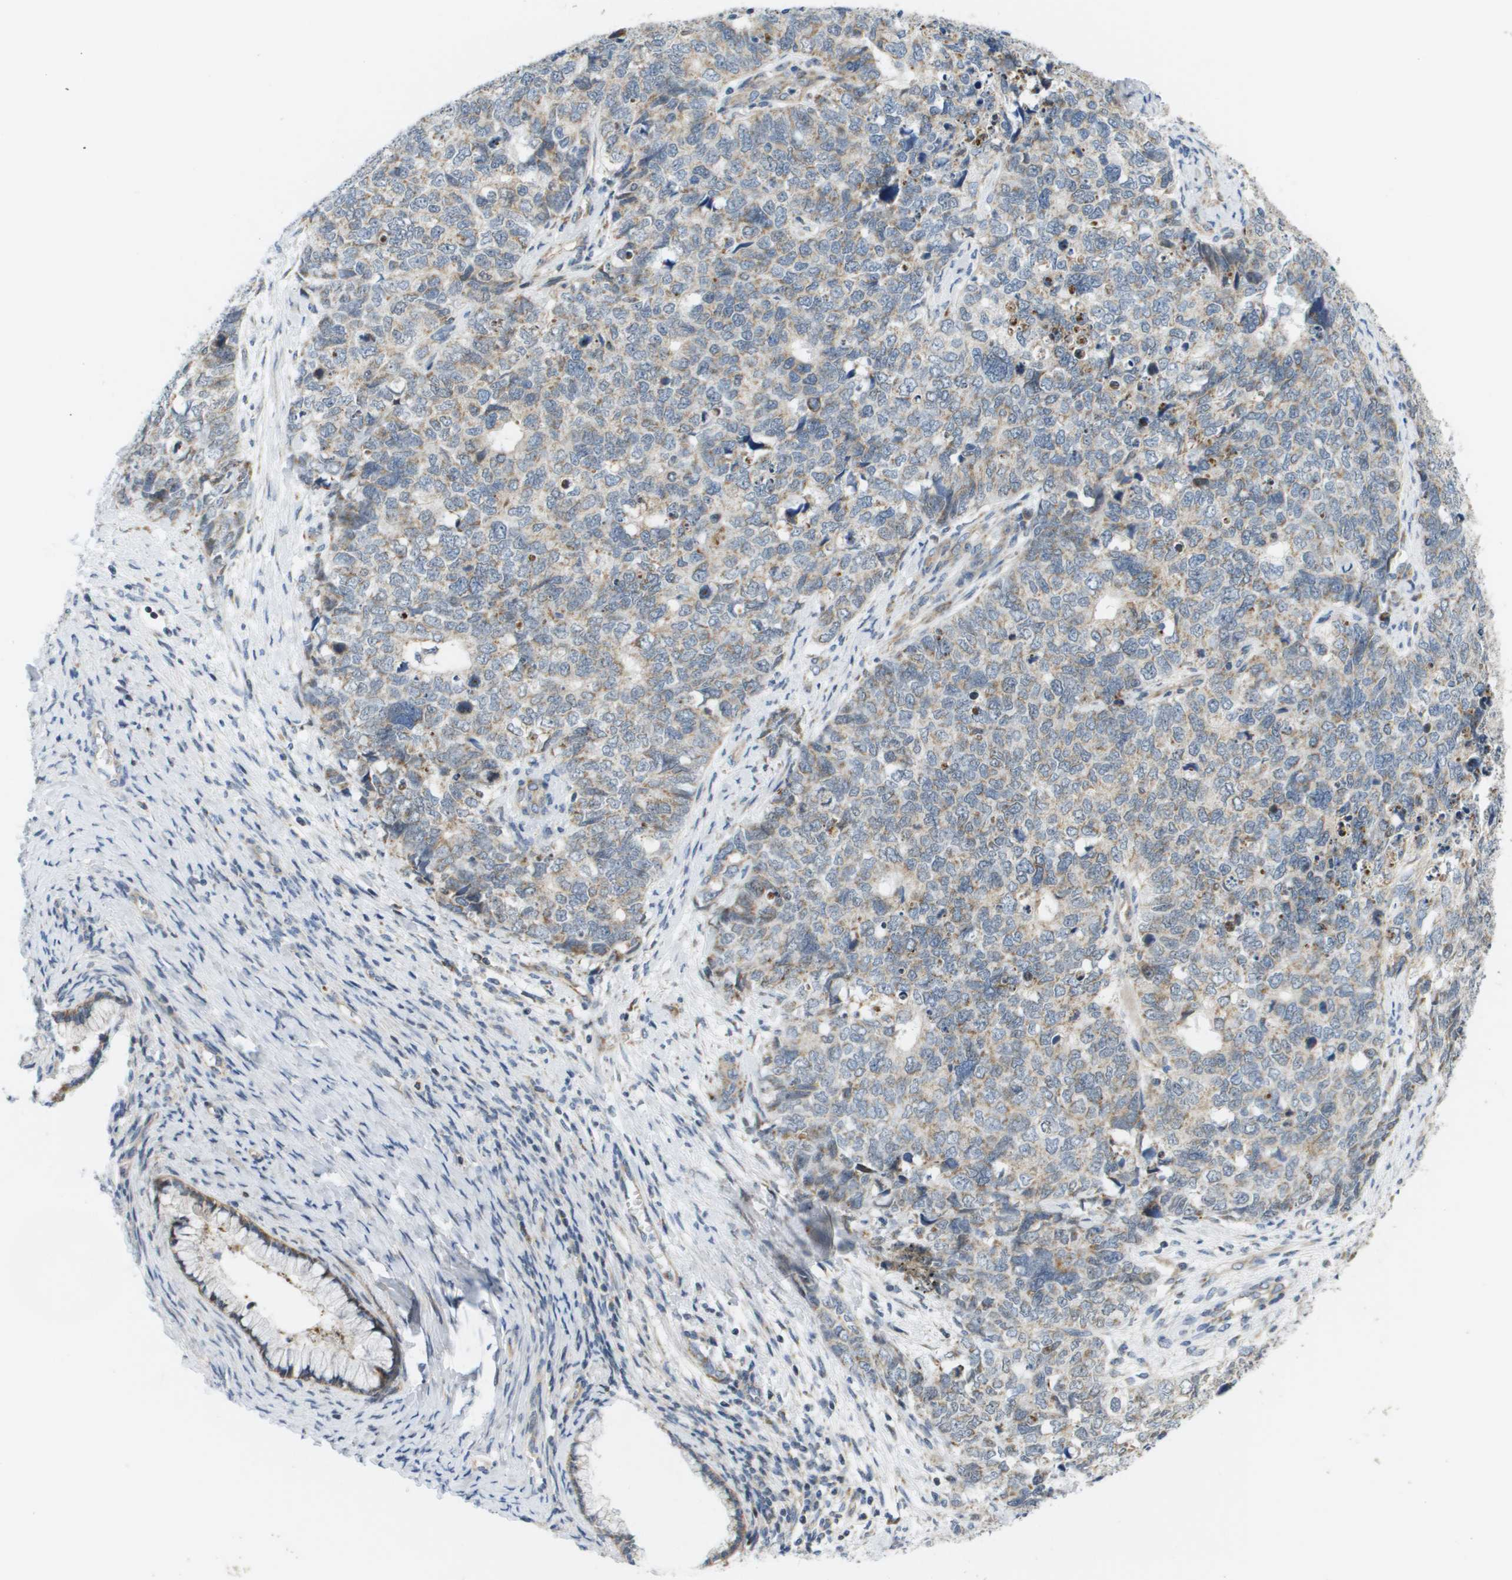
{"staining": {"intensity": "weak", "quantity": "<25%", "location": "cytoplasmic/membranous"}, "tissue": "cervical cancer", "cell_type": "Tumor cells", "image_type": "cancer", "snomed": [{"axis": "morphology", "description": "Squamous cell carcinoma, NOS"}, {"axis": "topography", "description": "Cervix"}], "caption": "The micrograph demonstrates no significant staining in tumor cells of cervical squamous cell carcinoma.", "gene": "KRT23", "patient": {"sex": "female", "age": 63}}